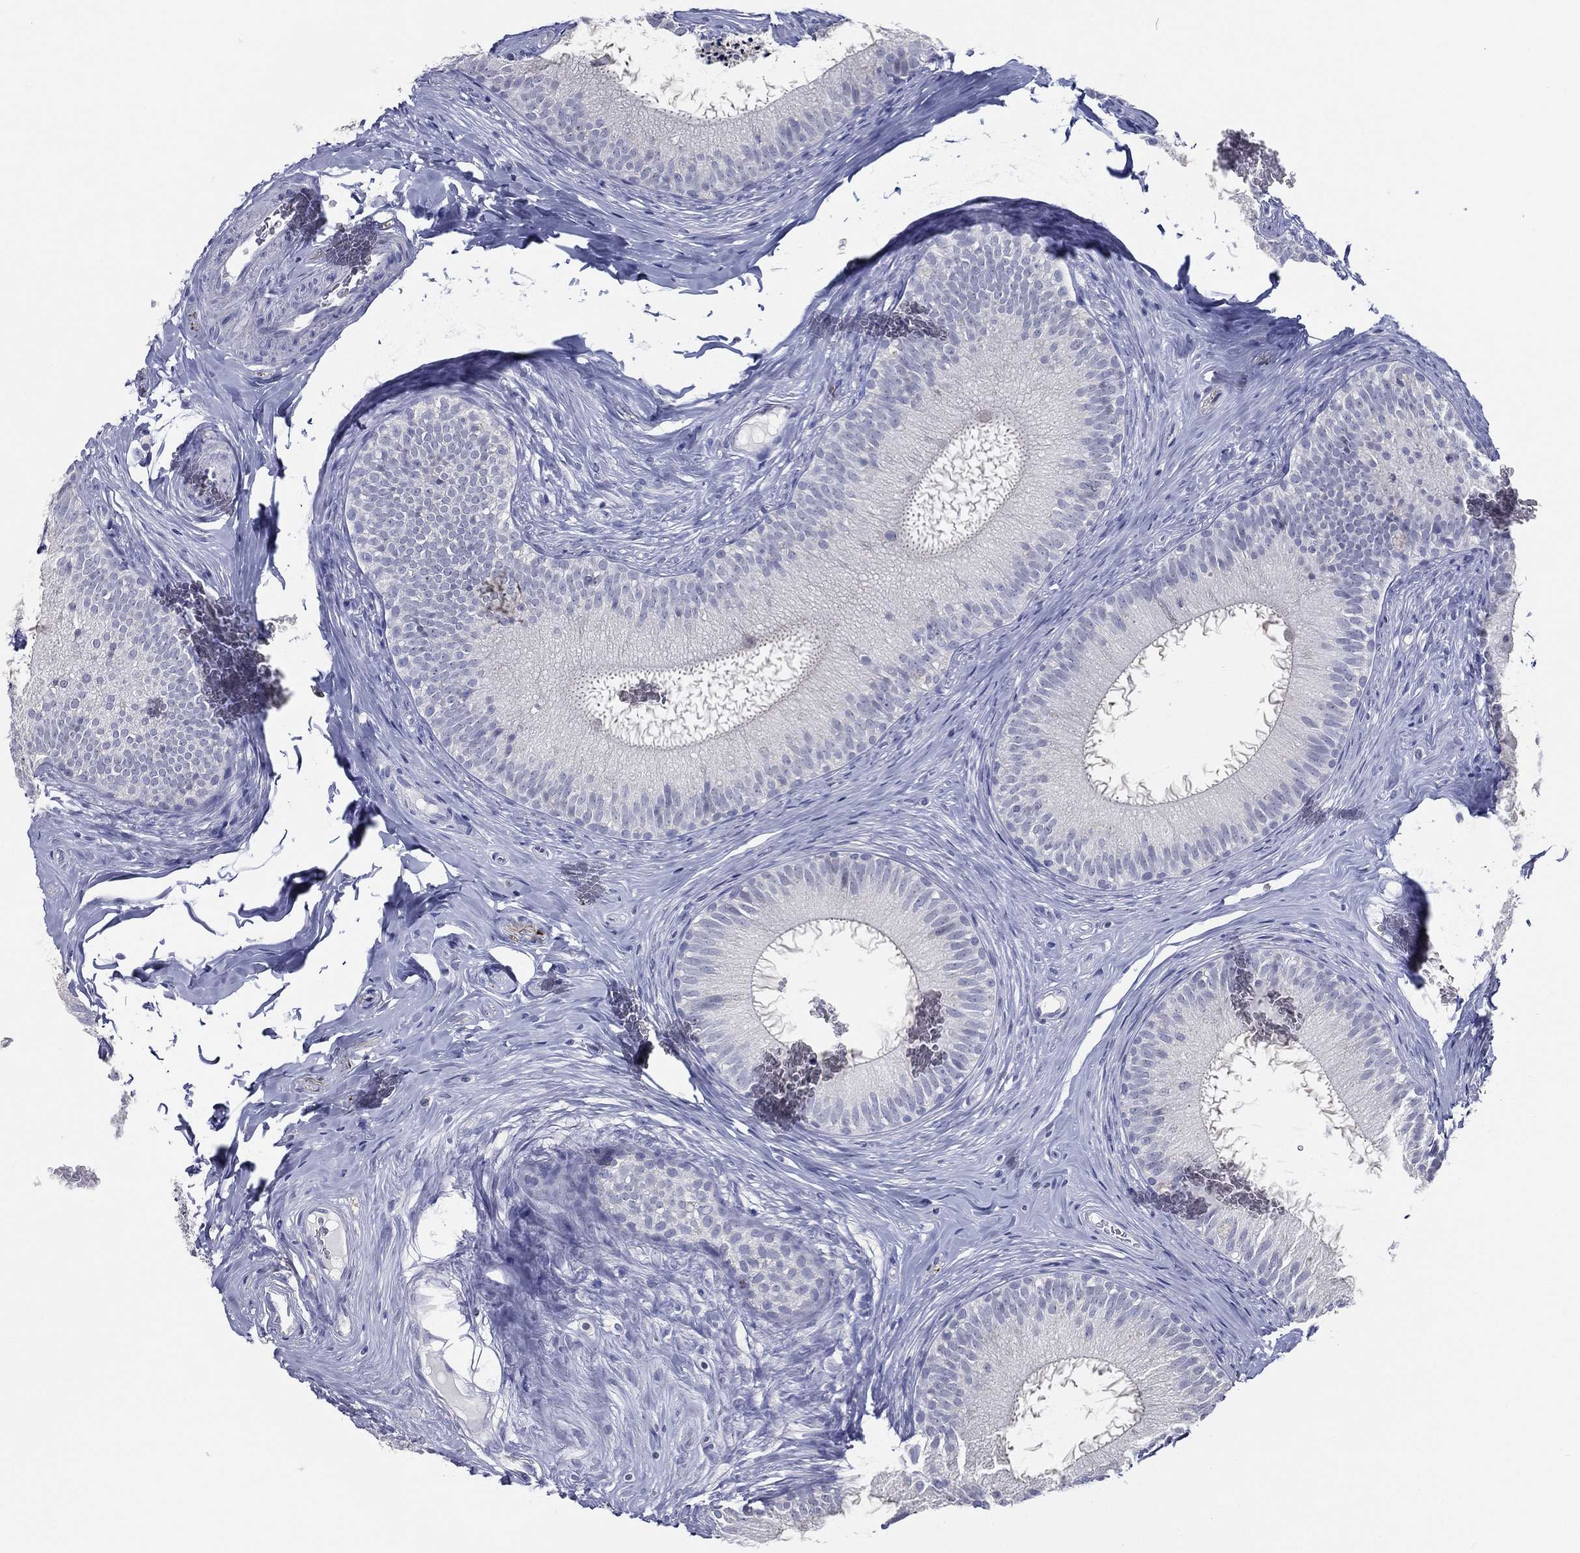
{"staining": {"intensity": "strong", "quantity": "<25%", "location": "cytoplasmic/membranous"}, "tissue": "epididymis", "cell_type": "Glandular cells", "image_type": "normal", "snomed": [{"axis": "morphology", "description": "Normal tissue, NOS"}, {"axis": "morphology", "description": "Carcinoma, Embryonal, NOS"}, {"axis": "topography", "description": "Testis"}, {"axis": "topography", "description": "Epididymis"}], "caption": "Immunohistochemistry (IHC) of unremarkable epididymis demonstrates medium levels of strong cytoplasmic/membranous positivity in about <25% of glandular cells.", "gene": "SLC13A4", "patient": {"sex": "male", "age": 24}}